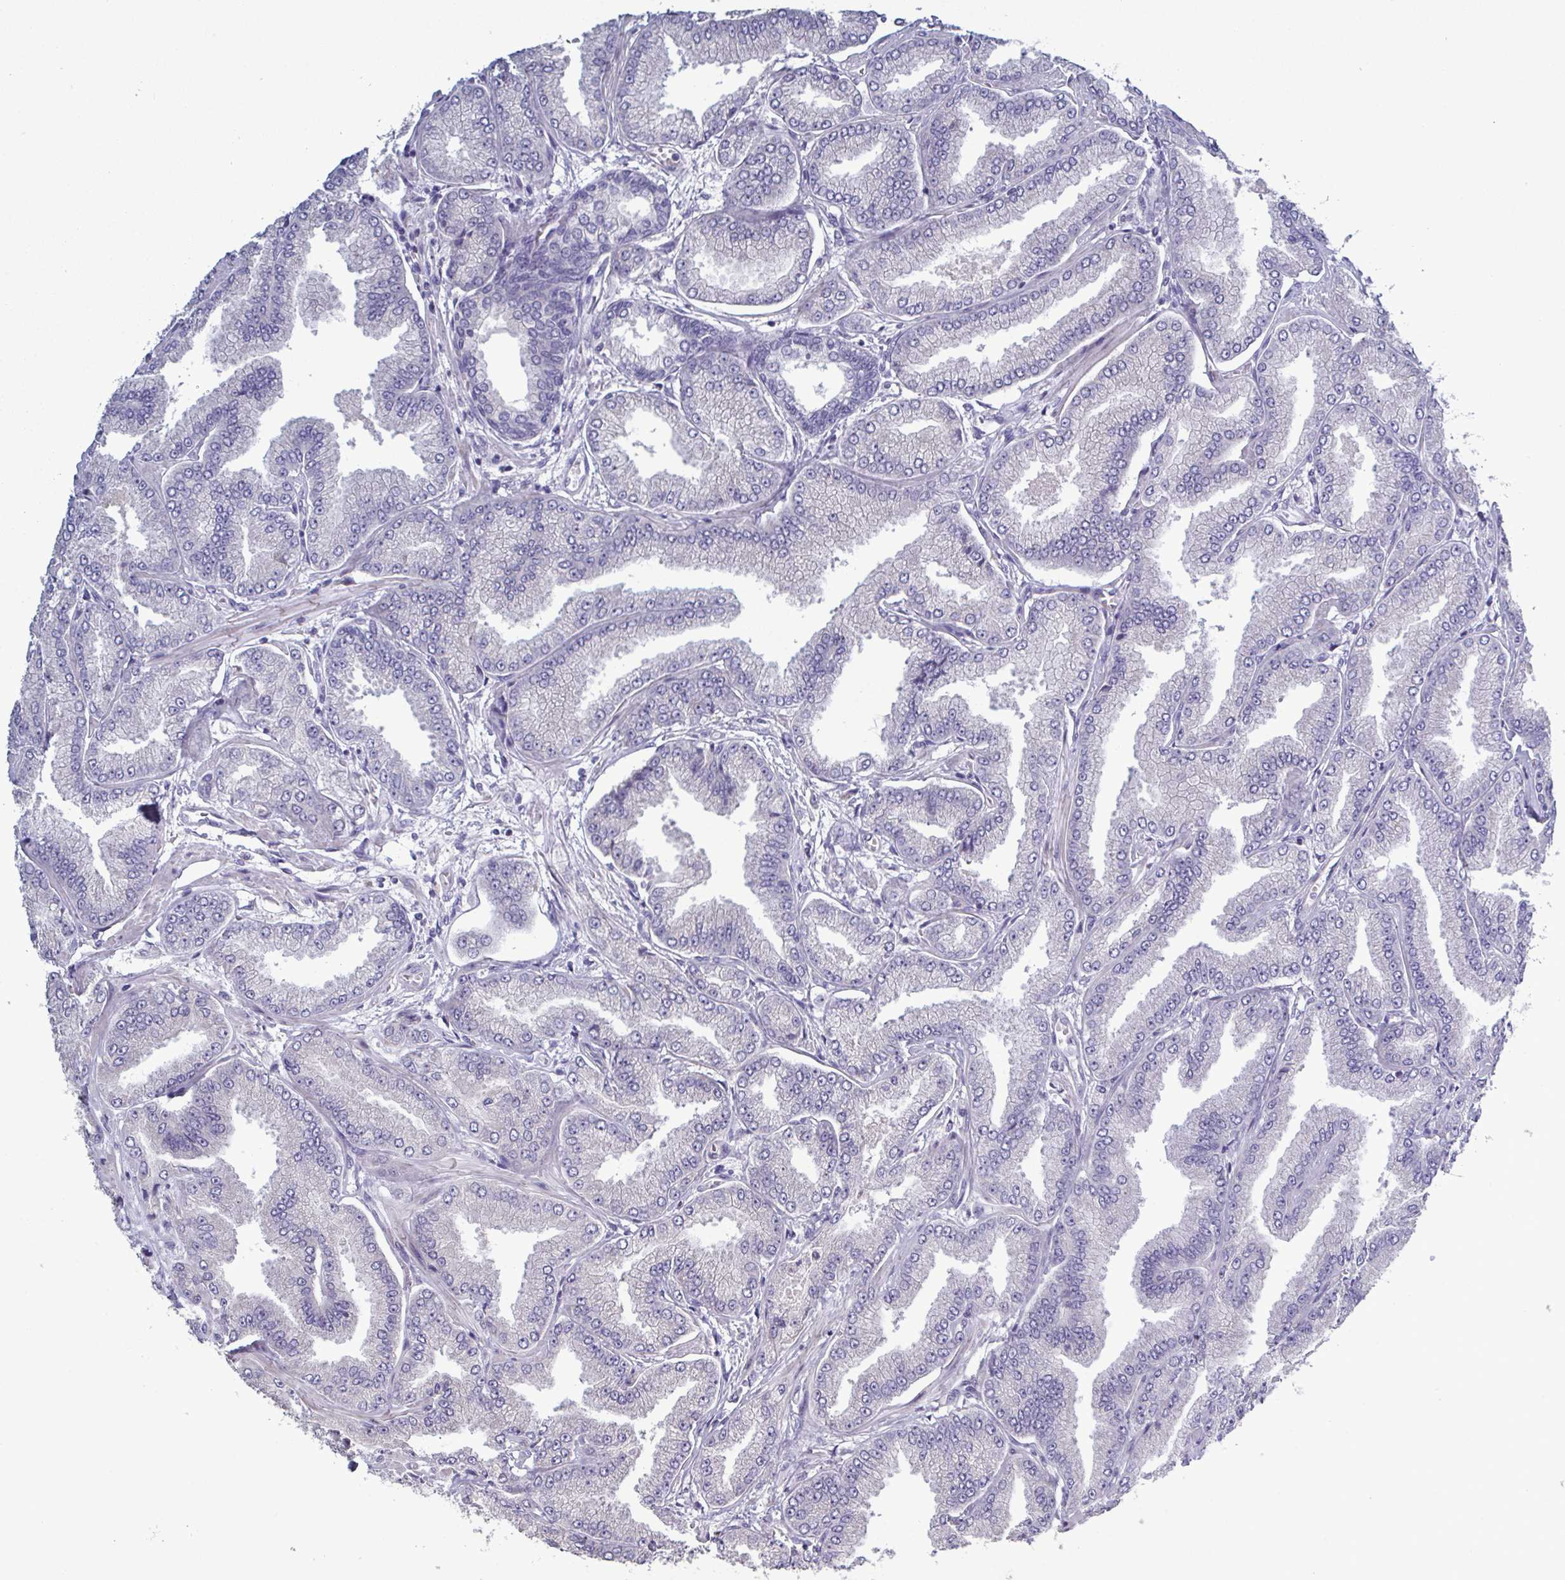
{"staining": {"intensity": "negative", "quantity": "none", "location": "none"}, "tissue": "prostate cancer", "cell_type": "Tumor cells", "image_type": "cancer", "snomed": [{"axis": "morphology", "description": "Adenocarcinoma, Low grade"}, {"axis": "topography", "description": "Prostate"}], "caption": "Image shows no protein staining in tumor cells of adenocarcinoma (low-grade) (prostate) tissue.", "gene": "GLDC", "patient": {"sex": "male", "age": 55}}